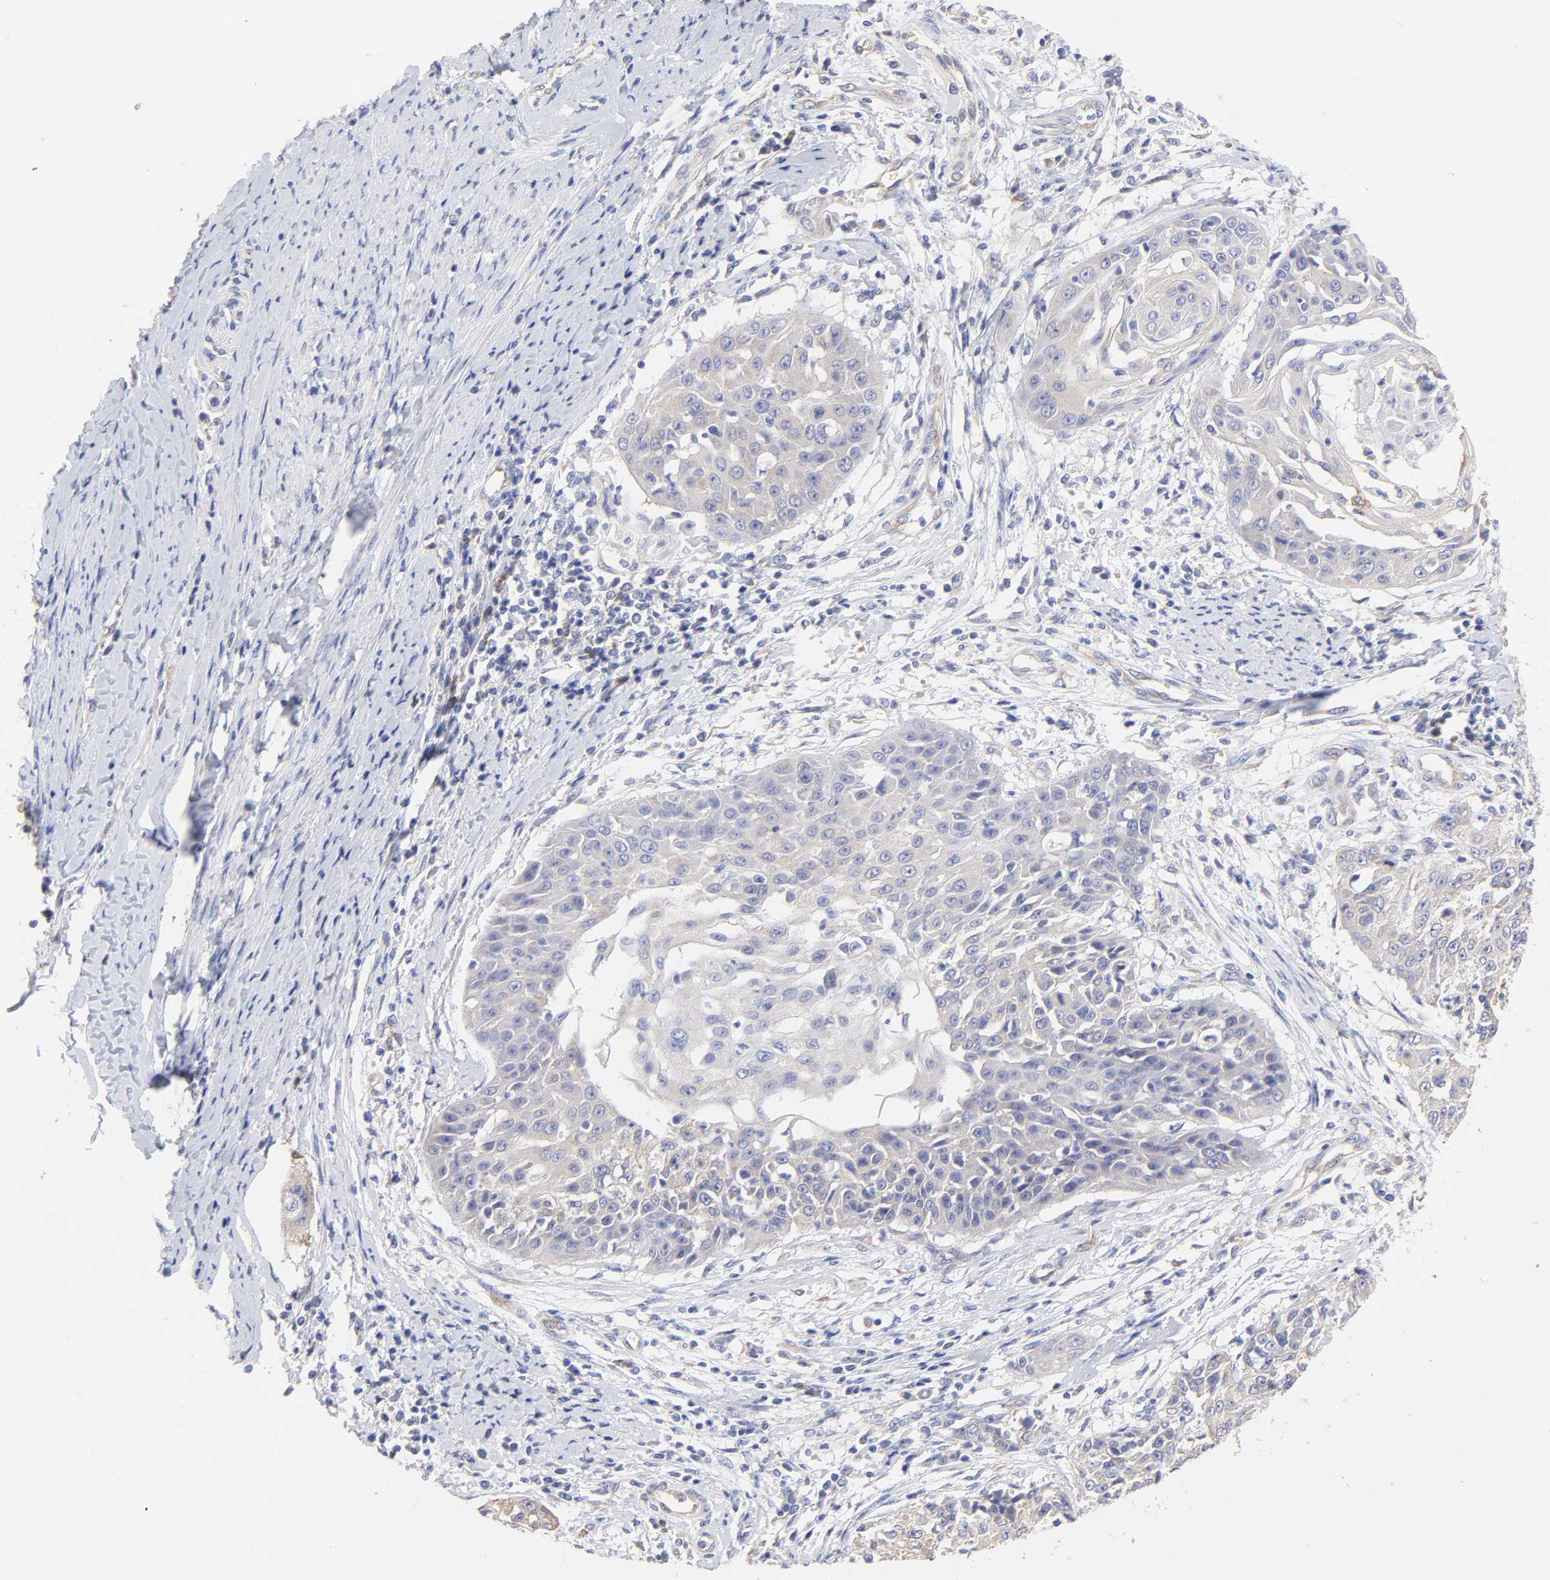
{"staining": {"intensity": "weak", "quantity": ">75%", "location": "cytoplasmic/membranous"}, "tissue": "cervical cancer", "cell_type": "Tumor cells", "image_type": "cancer", "snomed": [{"axis": "morphology", "description": "Squamous cell carcinoma, NOS"}, {"axis": "topography", "description": "Cervix"}], "caption": "Protein expression analysis of human cervical squamous cell carcinoma reveals weak cytoplasmic/membranous staining in approximately >75% of tumor cells.", "gene": "TNFRSF13C", "patient": {"sex": "female", "age": 64}}